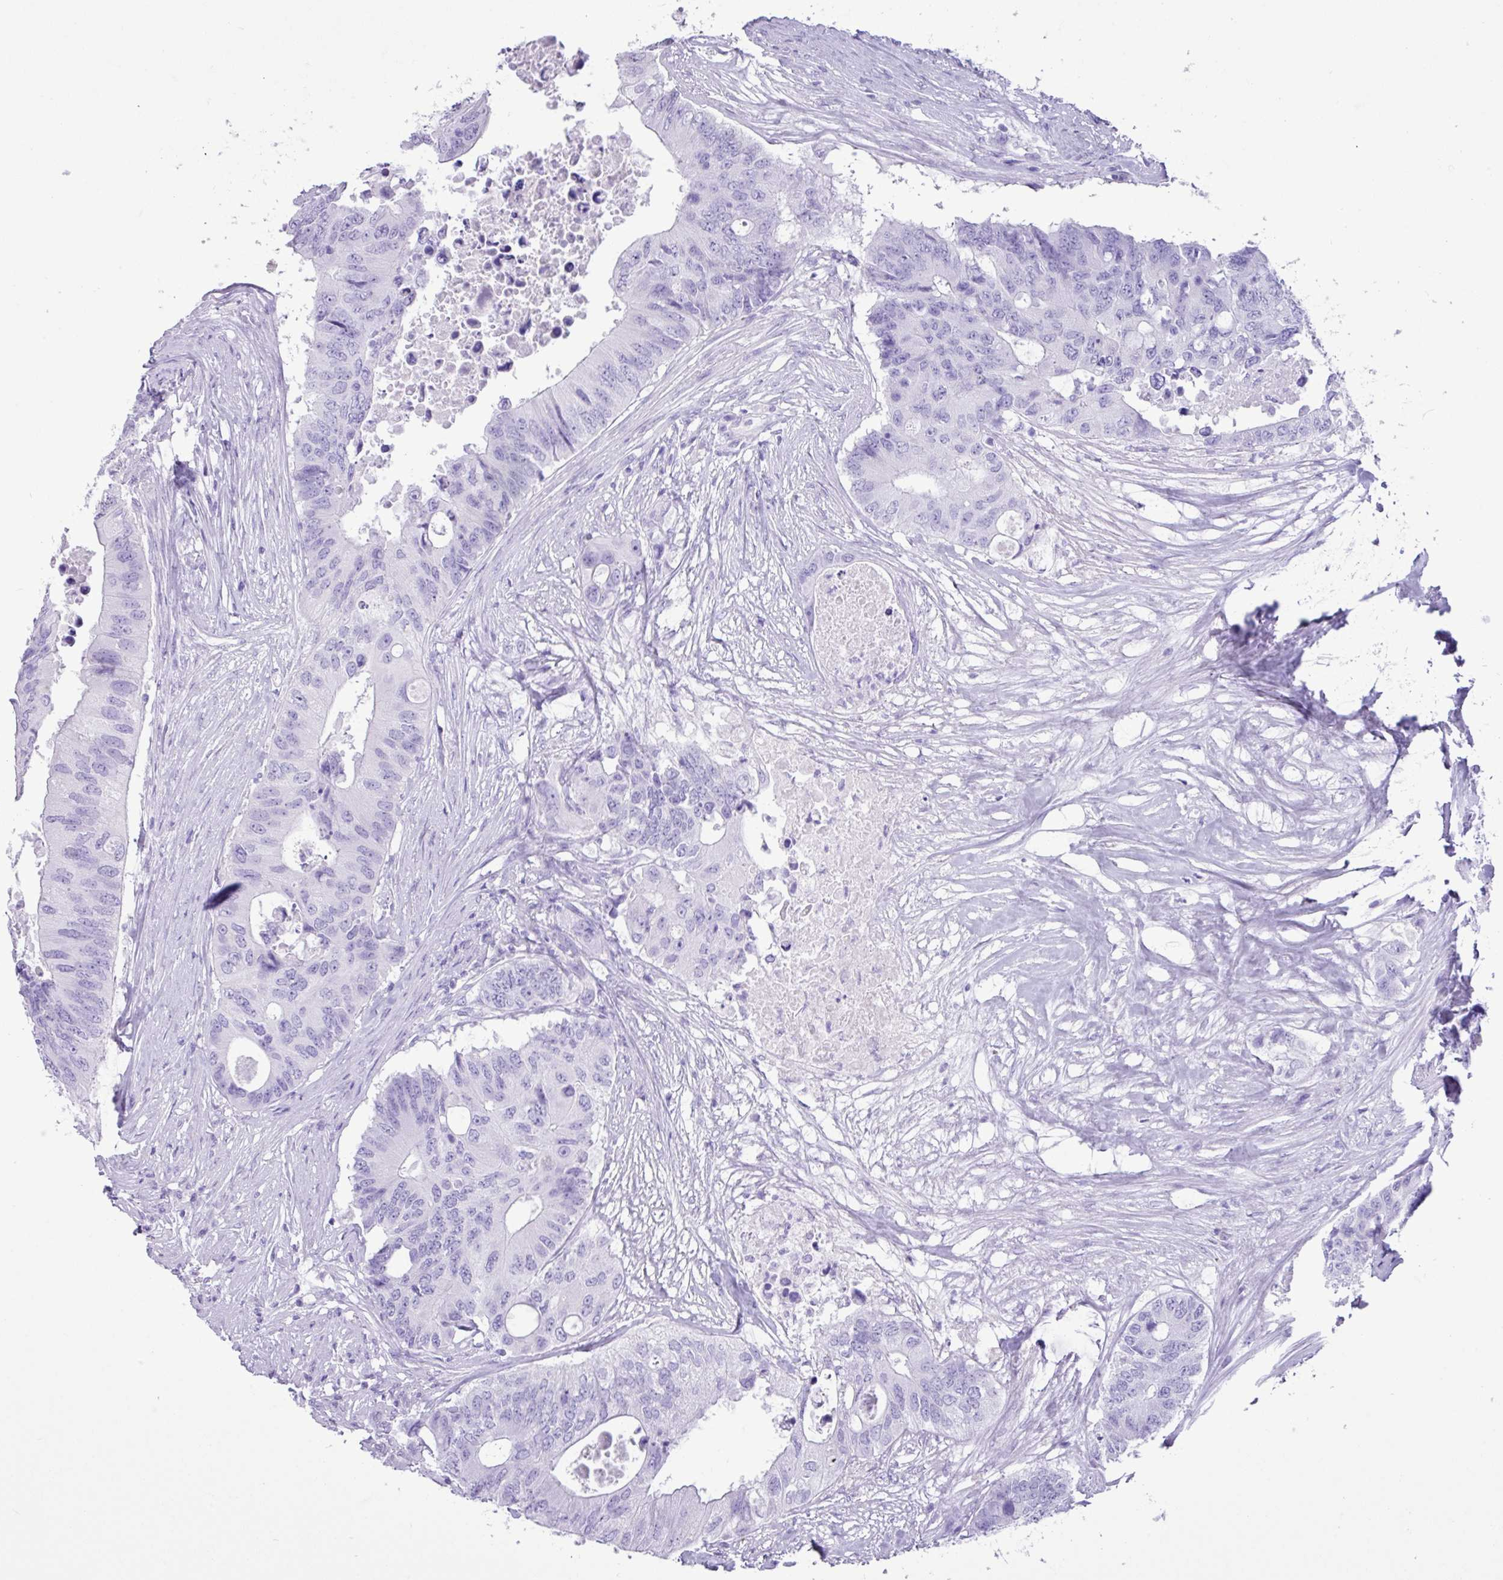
{"staining": {"intensity": "negative", "quantity": "none", "location": "none"}, "tissue": "colorectal cancer", "cell_type": "Tumor cells", "image_type": "cancer", "snomed": [{"axis": "morphology", "description": "Adenocarcinoma, NOS"}, {"axis": "topography", "description": "Colon"}], "caption": "Tumor cells are negative for protein expression in human colorectal adenocarcinoma. Brightfield microscopy of immunohistochemistry (IHC) stained with DAB (brown) and hematoxylin (blue), captured at high magnification.", "gene": "CKMT2", "patient": {"sex": "male", "age": 71}}